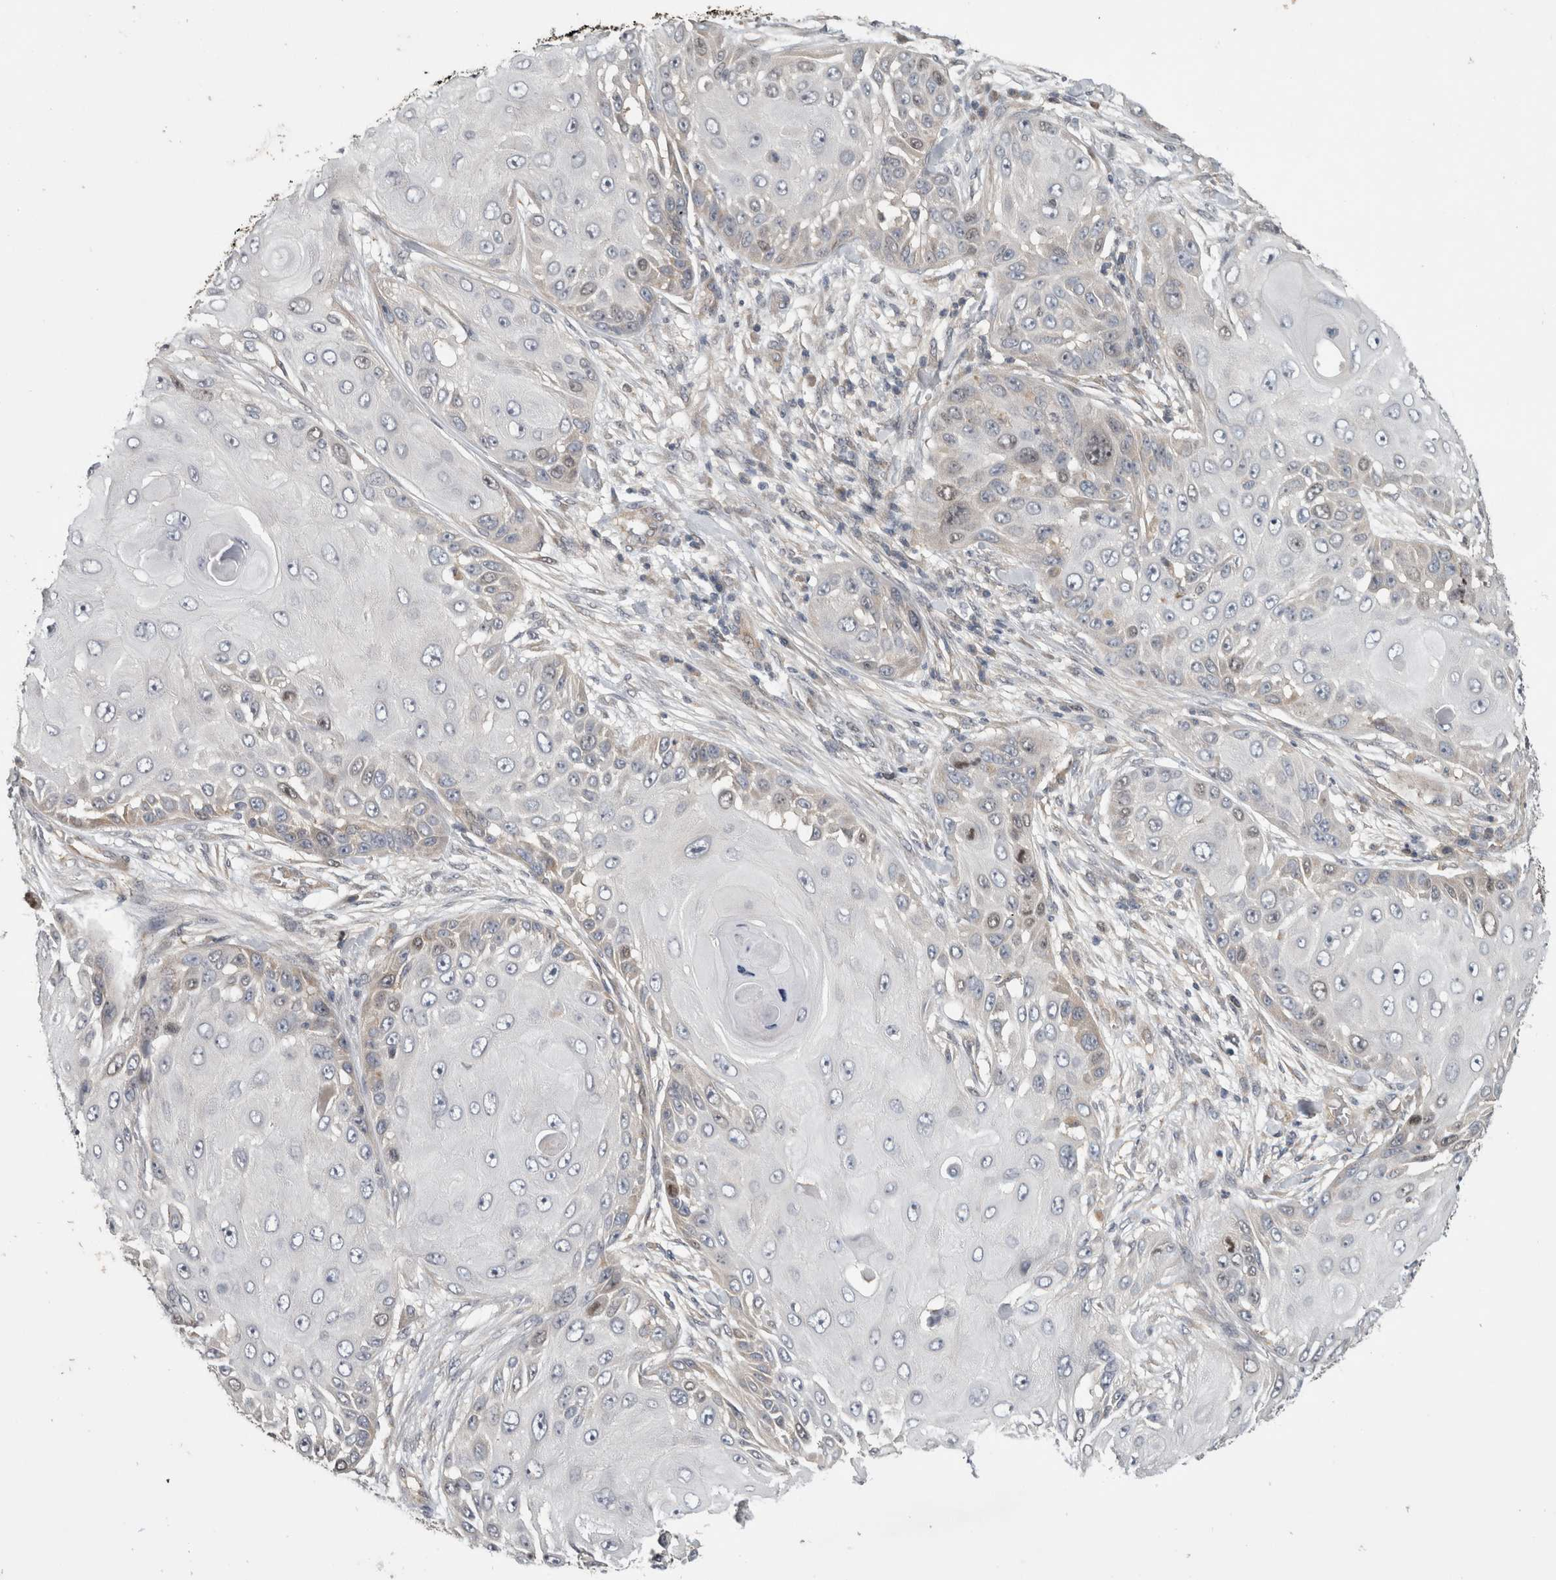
{"staining": {"intensity": "negative", "quantity": "none", "location": "none"}, "tissue": "skin cancer", "cell_type": "Tumor cells", "image_type": "cancer", "snomed": [{"axis": "morphology", "description": "Squamous cell carcinoma, NOS"}, {"axis": "topography", "description": "Skin"}], "caption": "DAB (3,3'-diaminobenzidine) immunohistochemical staining of human skin squamous cell carcinoma demonstrates no significant expression in tumor cells.", "gene": "TRMT61B", "patient": {"sex": "female", "age": 44}}